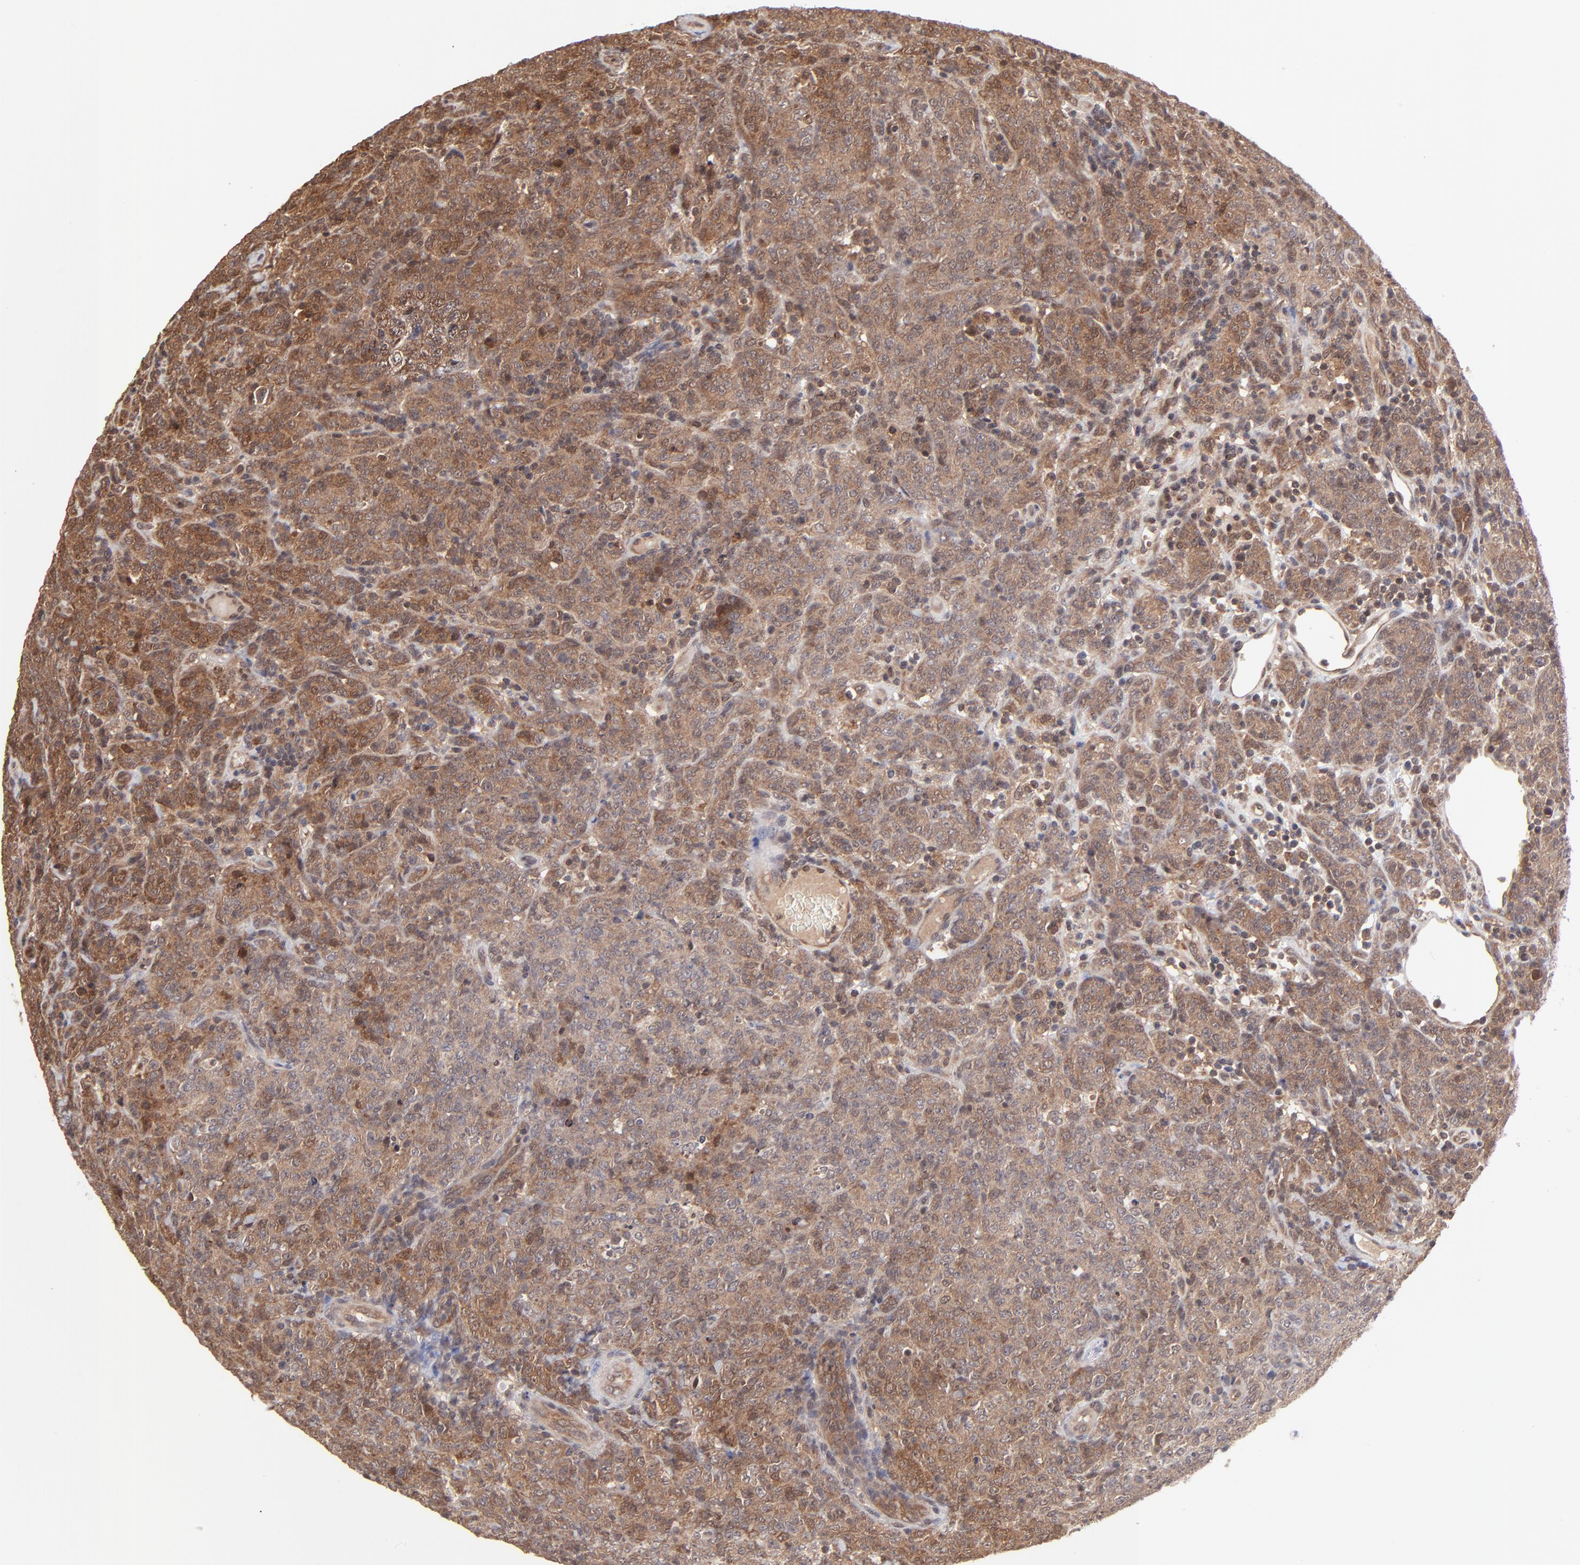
{"staining": {"intensity": "moderate", "quantity": ">75%", "location": "cytoplasmic/membranous"}, "tissue": "lymphoma", "cell_type": "Tumor cells", "image_type": "cancer", "snomed": [{"axis": "morphology", "description": "Malignant lymphoma, non-Hodgkin's type, High grade"}, {"axis": "topography", "description": "Tonsil"}], "caption": "High-grade malignant lymphoma, non-Hodgkin's type stained with a protein marker reveals moderate staining in tumor cells.", "gene": "UBE2L6", "patient": {"sex": "female", "age": 36}}